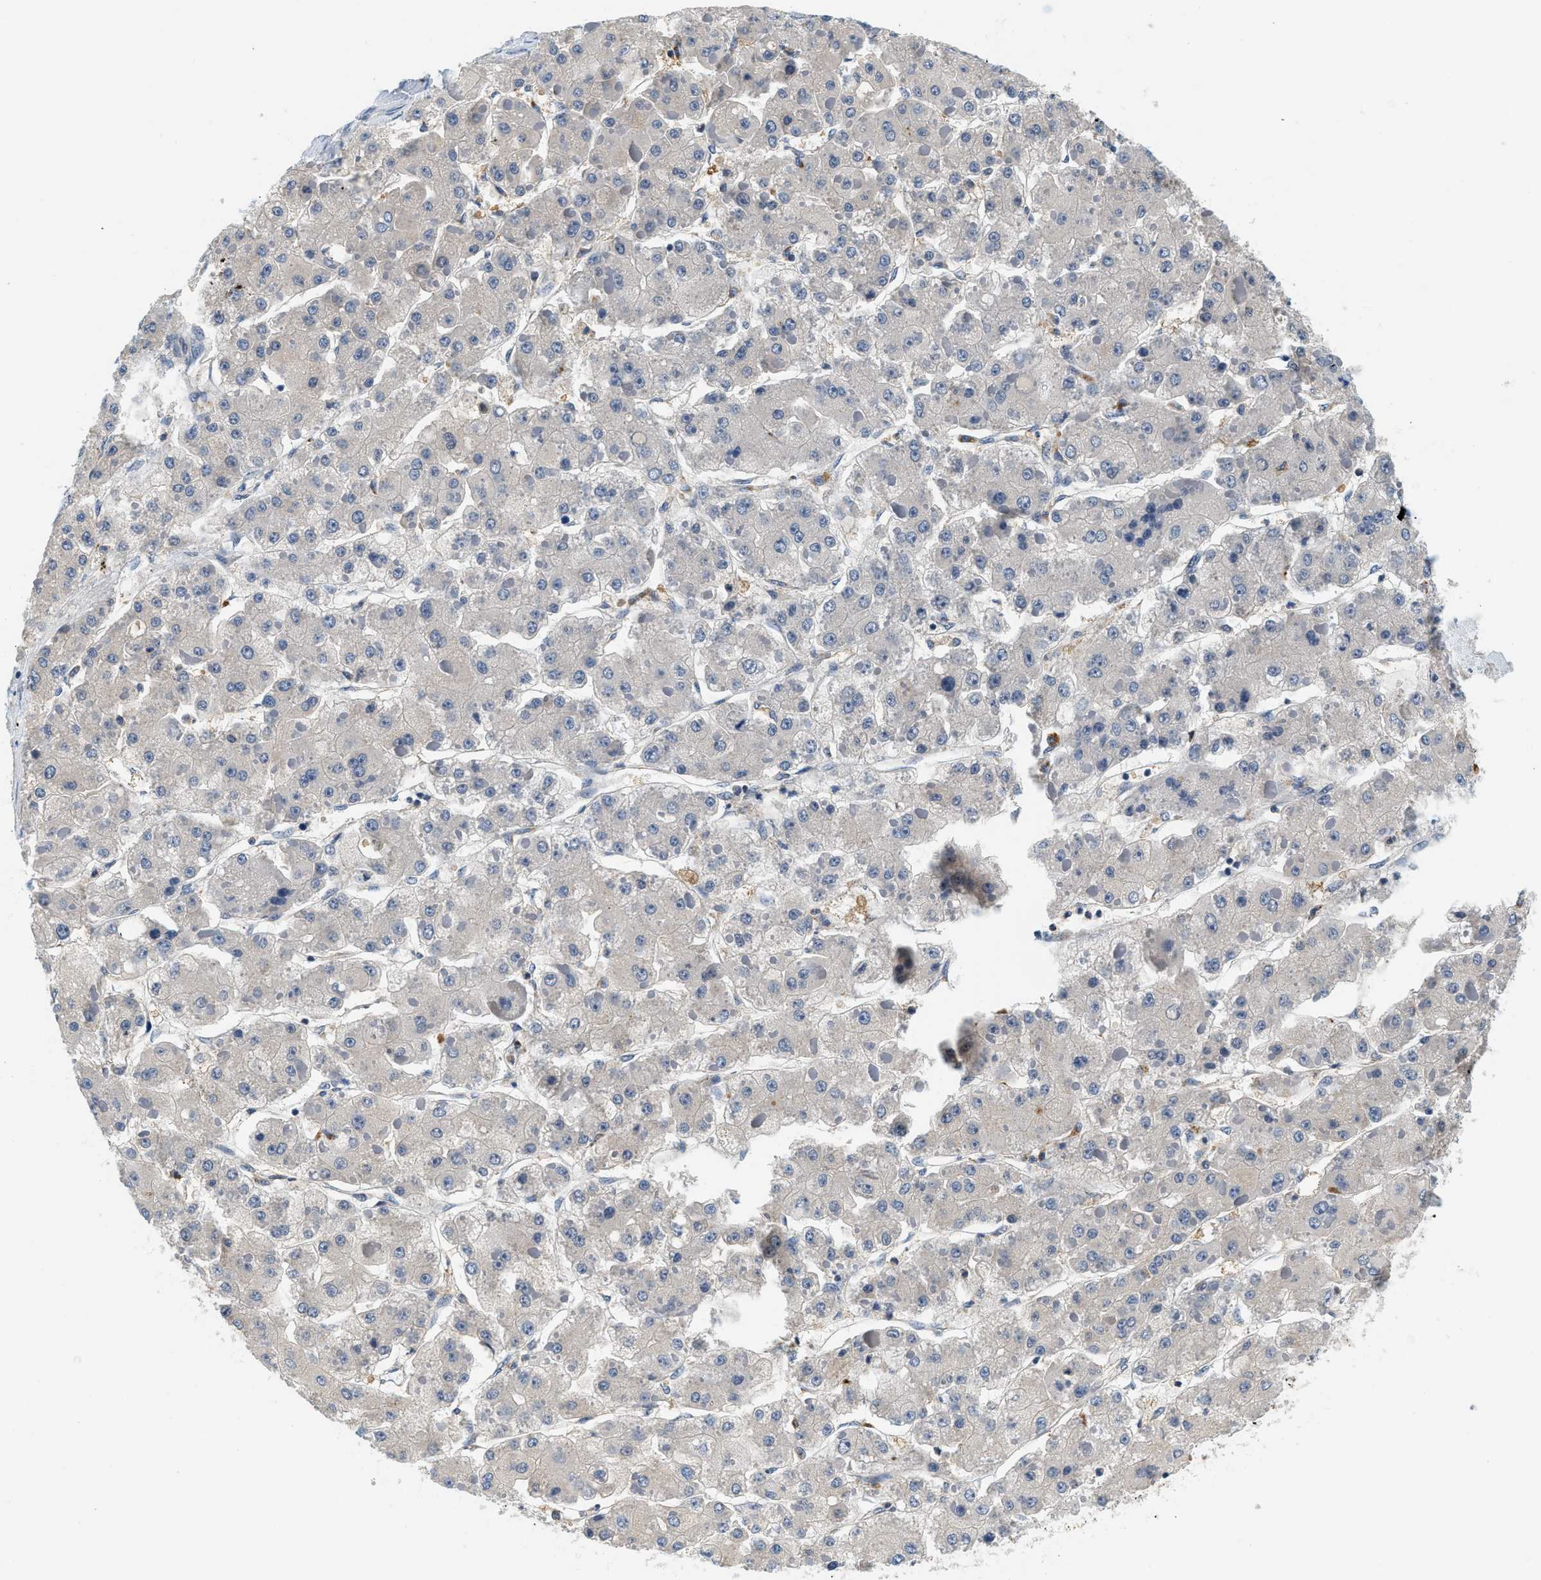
{"staining": {"intensity": "weak", "quantity": "<25%", "location": "cytoplasmic/membranous"}, "tissue": "liver cancer", "cell_type": "Tumor cells", "image_type": "cancer", "snomed": [{"axis": "morphology", "description": "Carcinoma, Hepatocellular, NOS"}, {"axis": "topography", "description": "Liver"}], "caption": "Micrograph shows no protein staining in tumor cells of liver cancer tissue.", "gene": "SLC35E1", "patient": {"sex": "female", "age": 73}}